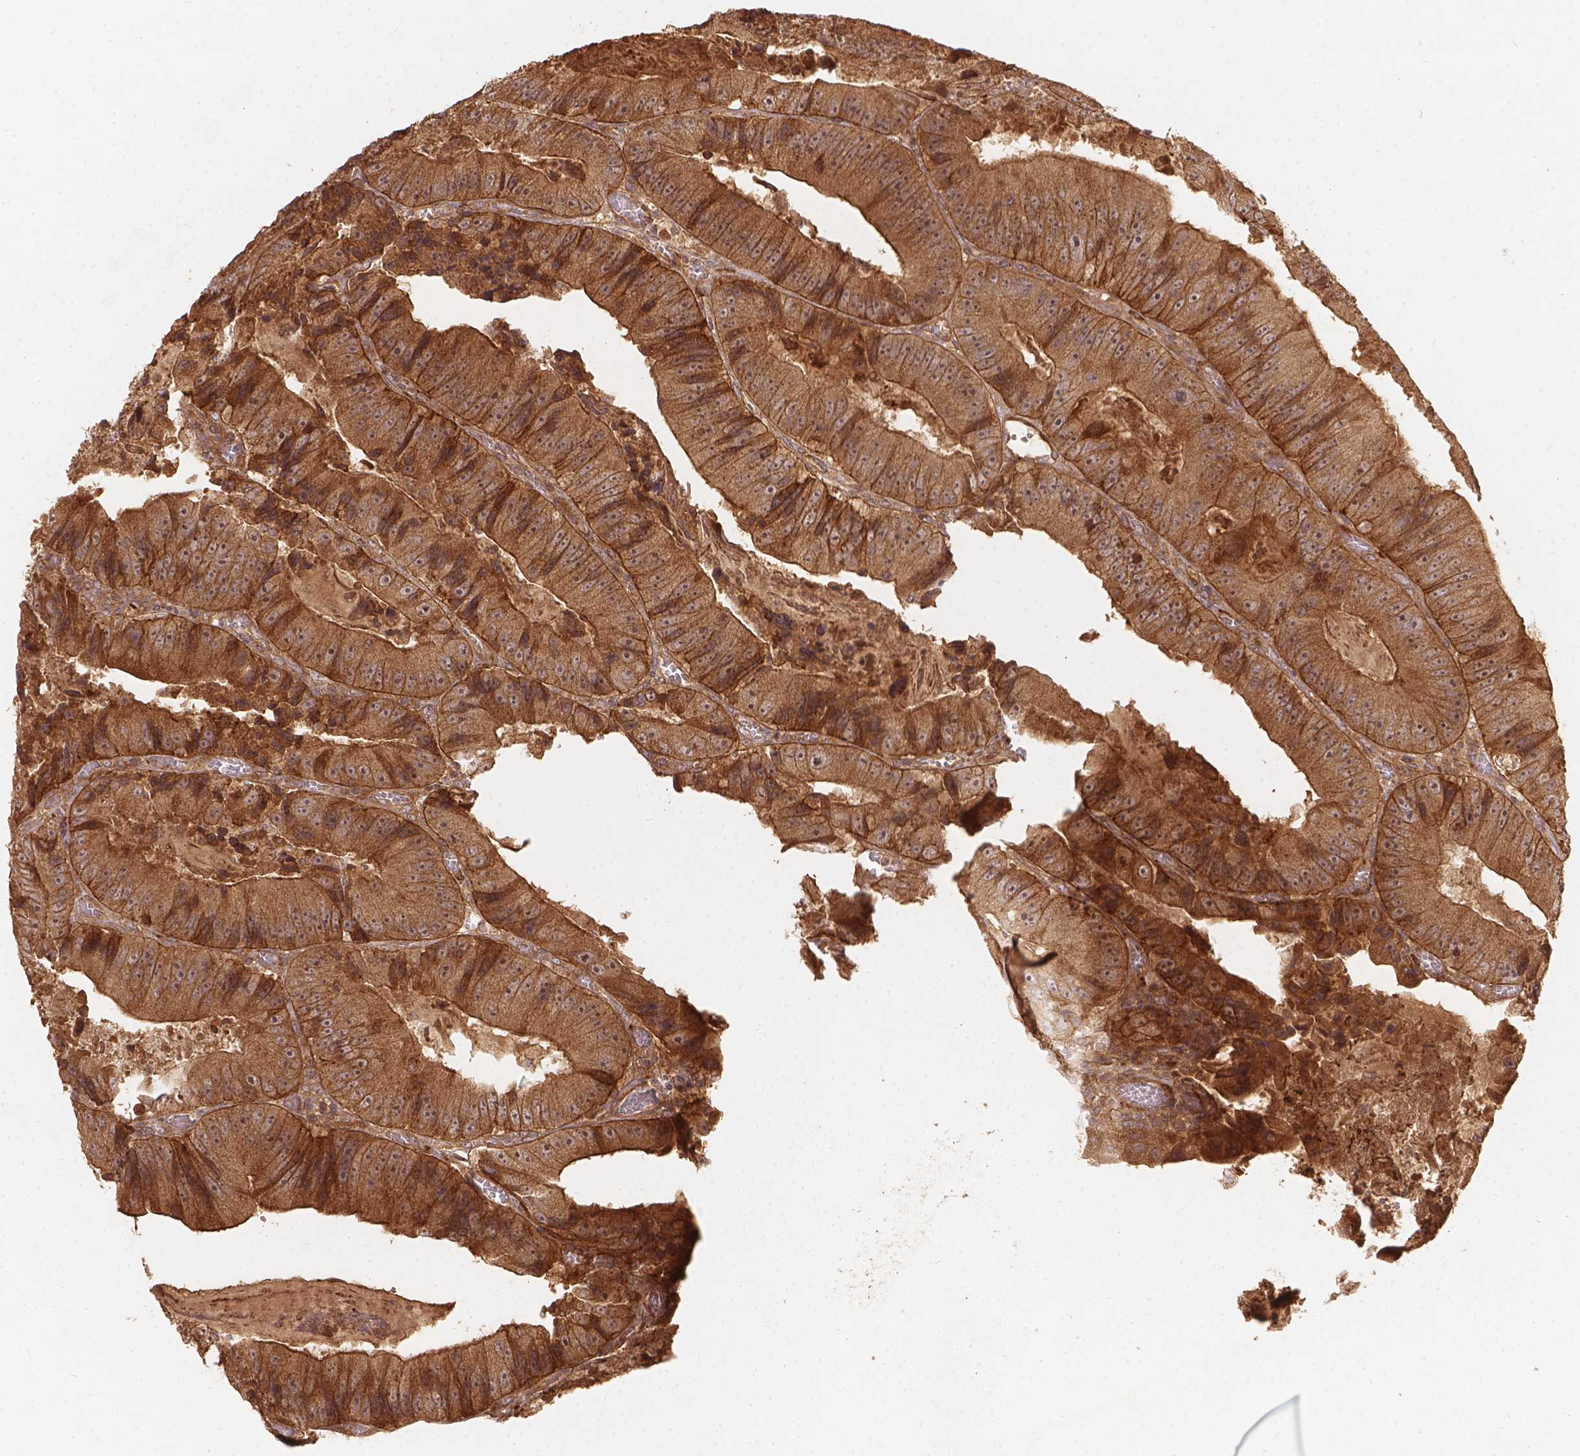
{"staining": {"intensity": "strong", "quantity": ">75%", "location": "cytoplasmic/membranous"}, "tissue": "colorectal cancer", "cell_type": "Tumor cells", "image_type": "cancer", "snomed": [{"axis": "morphology", "description": "Adenocarcinoma, NOS"}, {"axis": "topography", "description": "Colon"}], "caption": "An IHC micrograph of neoplastic tissue is shown. Protein staining in brown shows strong cytoplasmic/membranous positivity in colorectal cancer (adenocarcinoma) within tumor cells.", "gene": "XPR1", "patient": {"sex": "female", "age": 86}}